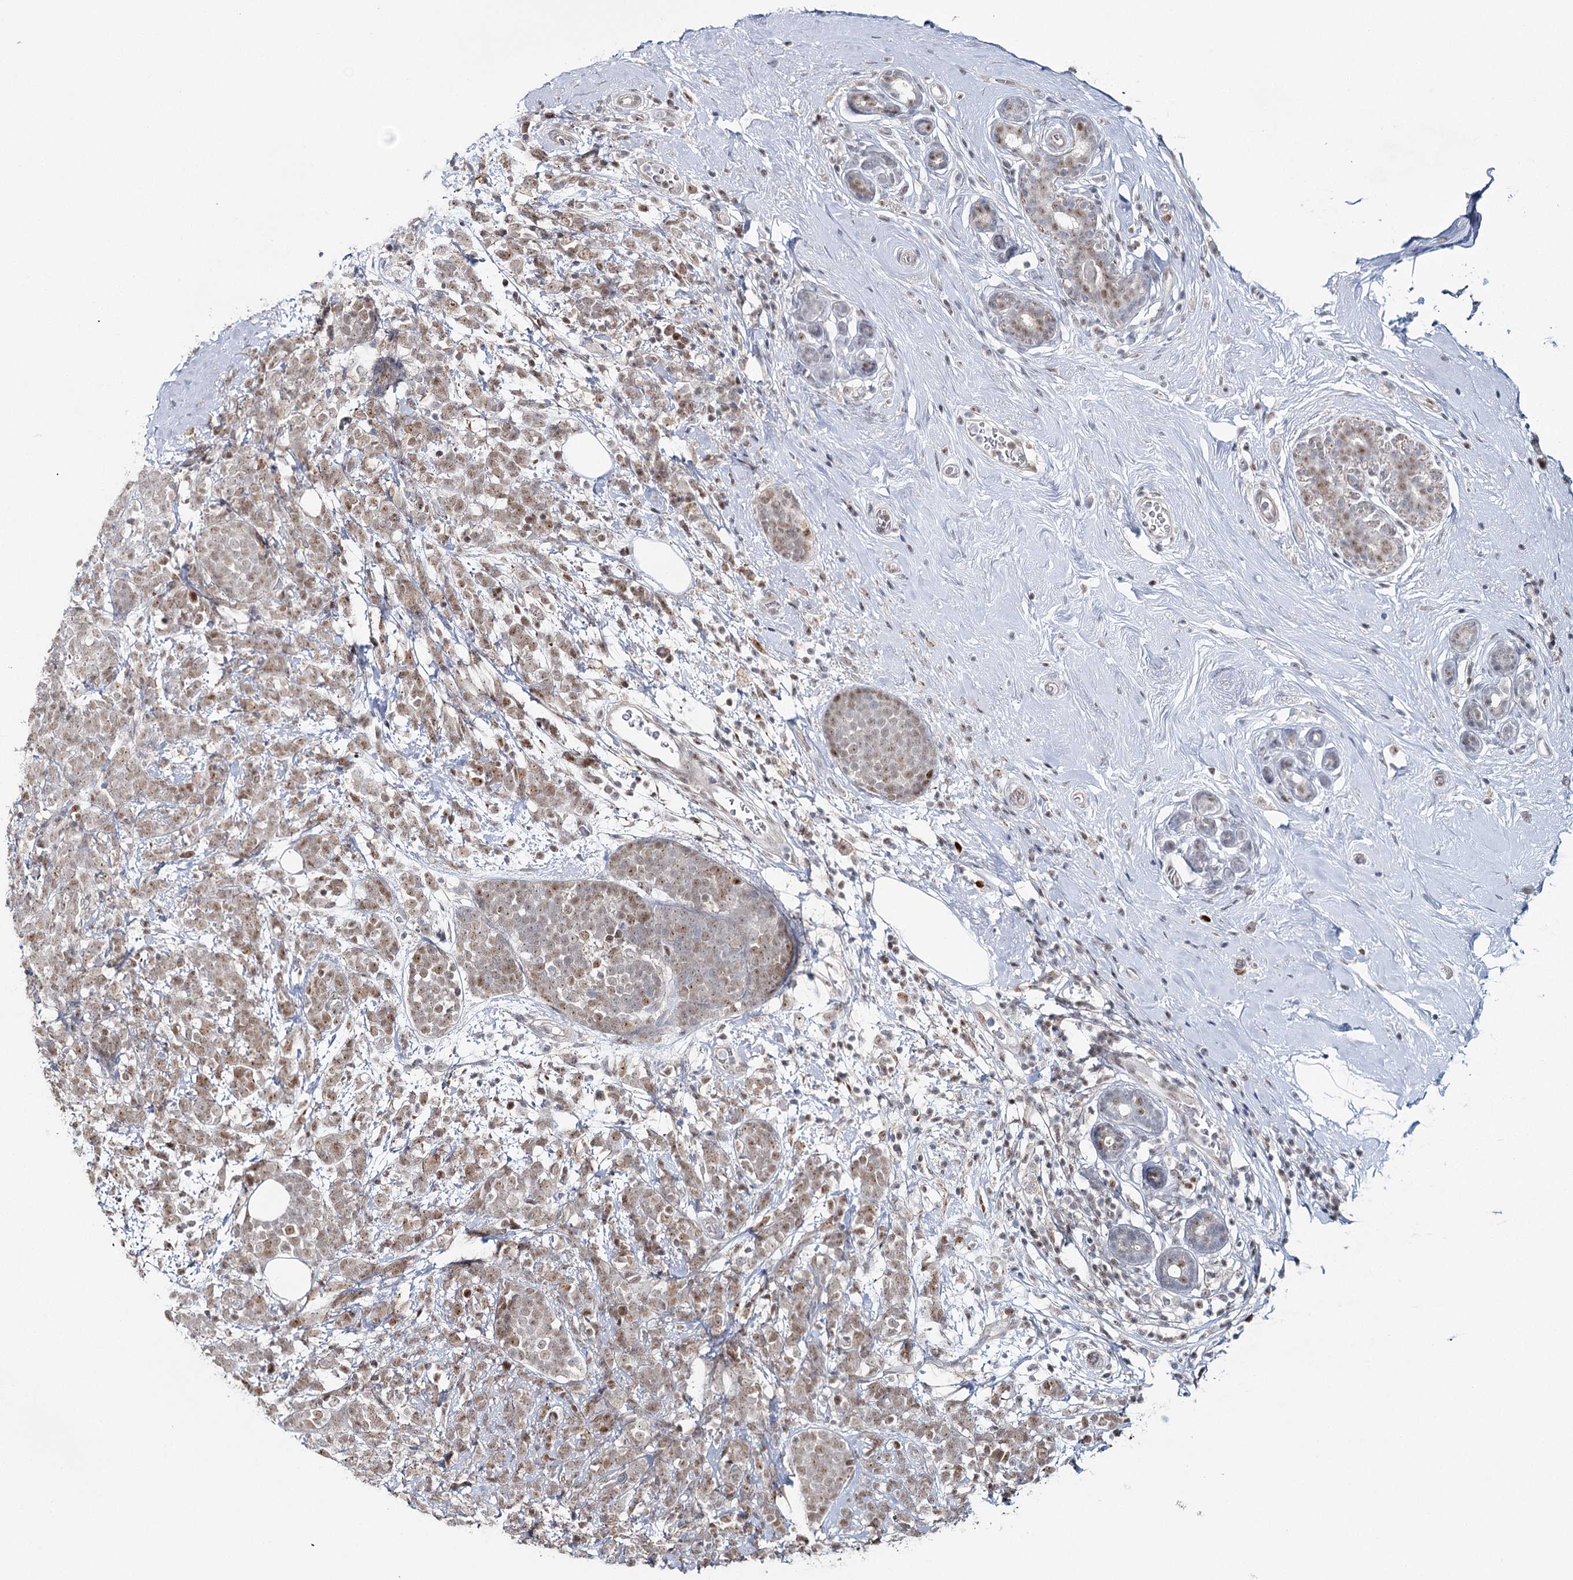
{"staining": {"intensity": "weak", "quantity": ">75%", "location": "nuclear"}, "tissue": "breast cancer", "cell_type": "Tumor cells", "image_type": "cancer", "snomed": [{"axis": "morphology", "description": "Lobular carcinoma"}, {"axis": "topography", "description": "Breast"}], "caption": "Immunohistochemical staining of breast cancer exhibits low levels of weak nuclear positivity in about >75% of tumor cells.", "gene": "ZC3H8", "patient": {"sex": "female", "age": 58}}